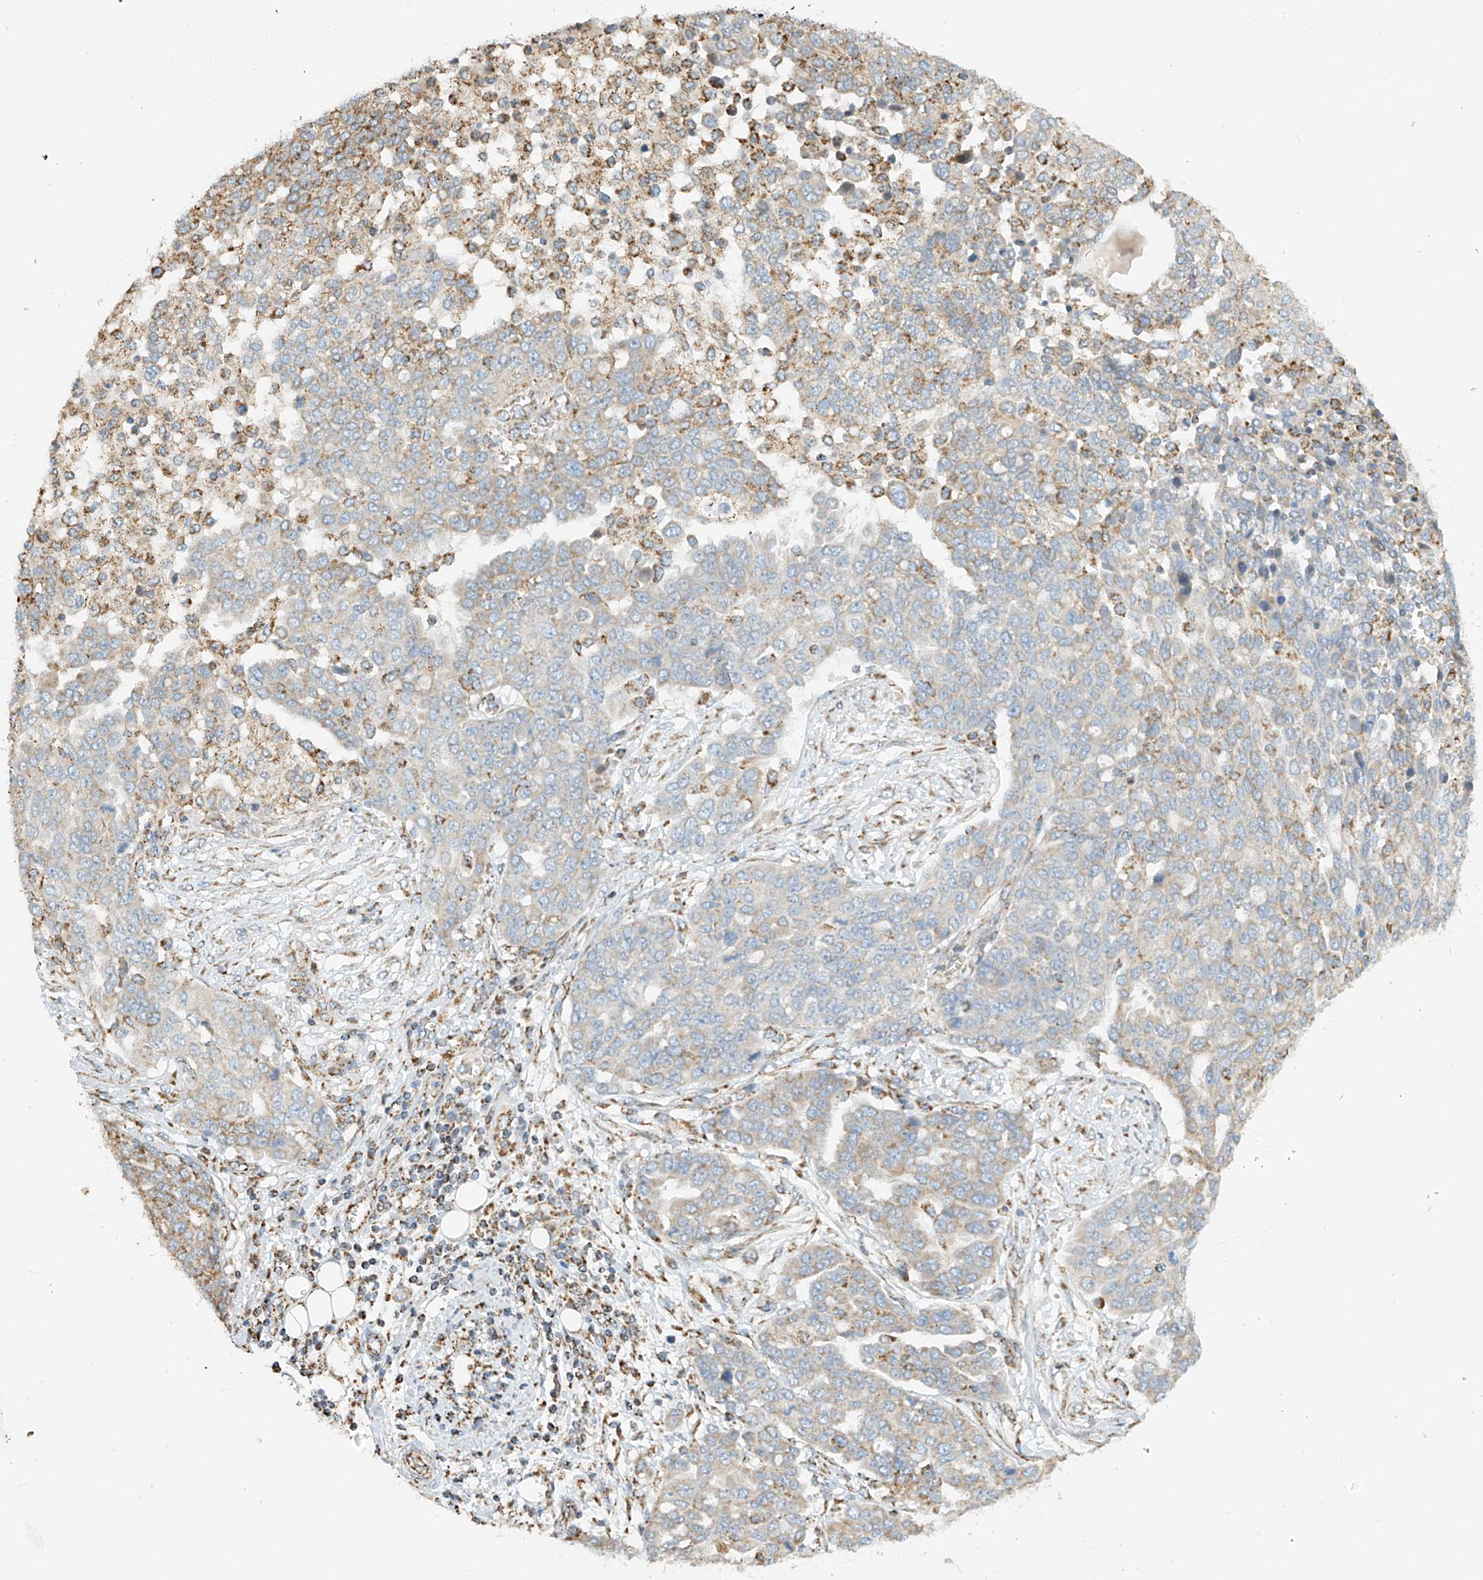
{"staining": {"intensity": "moderate", "quantity": "25%-75%", "location": "cytoplasmic/membranous"}, "tissue": "ovarian cancer", "cell_type": "Tumor cells", "image_type": "cancer", "snomed": [{"axis": "morphology", "description": "Cystadenocarcinoma, serous, NOS"}, {"axis": "topography", "description": "Soft tissue"}, {"axis": "topography", "description": "Ovary"}], "caption": "Serous cystadenocarcinoma (ovarian) was stained to show a protein in brown. There is medium levels of moderate cytoplasmic/membranous staining in about 25%-75% of tumor cells.", "gene": "YIPF7", "patient": {"sex": "female", "age": 57}}